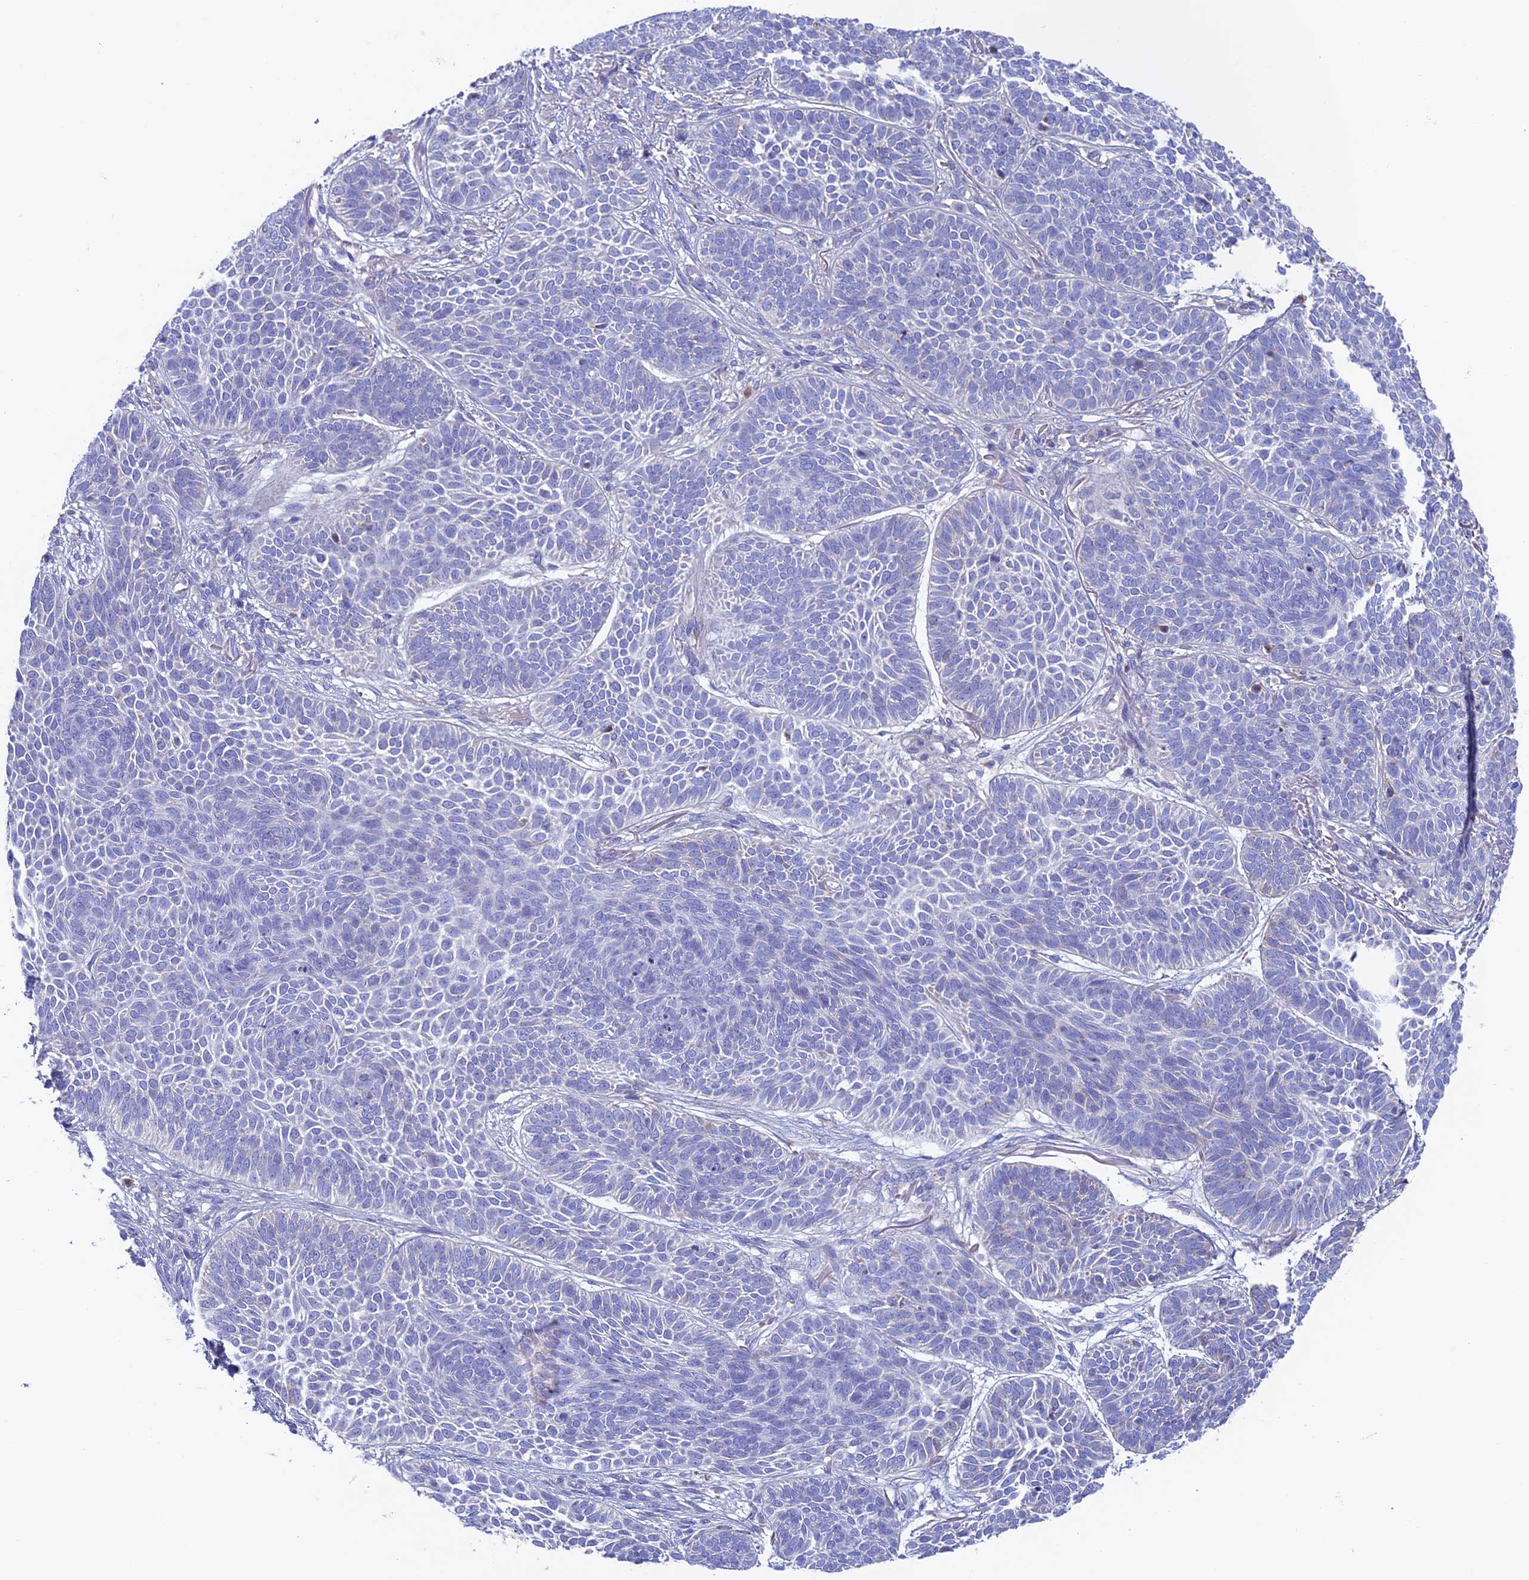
{"staining": {"intensity": "negative", "quantity": "none", "location": "none"}, "tissue": "skin cancer", "cell_type": "Tumor cells", "image_type": "cancer", "snomed": [{"axis": "morphology", "description": "Basal cell carcinoma"}, {"axis": "topography", "description": "Skin"}], "caption": "The immunohistochemistry histopathology image has no significant staining in tumor cells of skin basal cell carcinoma tissue. The staining was performed using DAB (3,3'-diaminobenzidine) to visualize the protein expression in brown, while the nuclei were stained in blue with hematoxylin (Magnification: 20x).", "gene": "SLC15A5", "patient": {"sex": "male", "age": 85}}